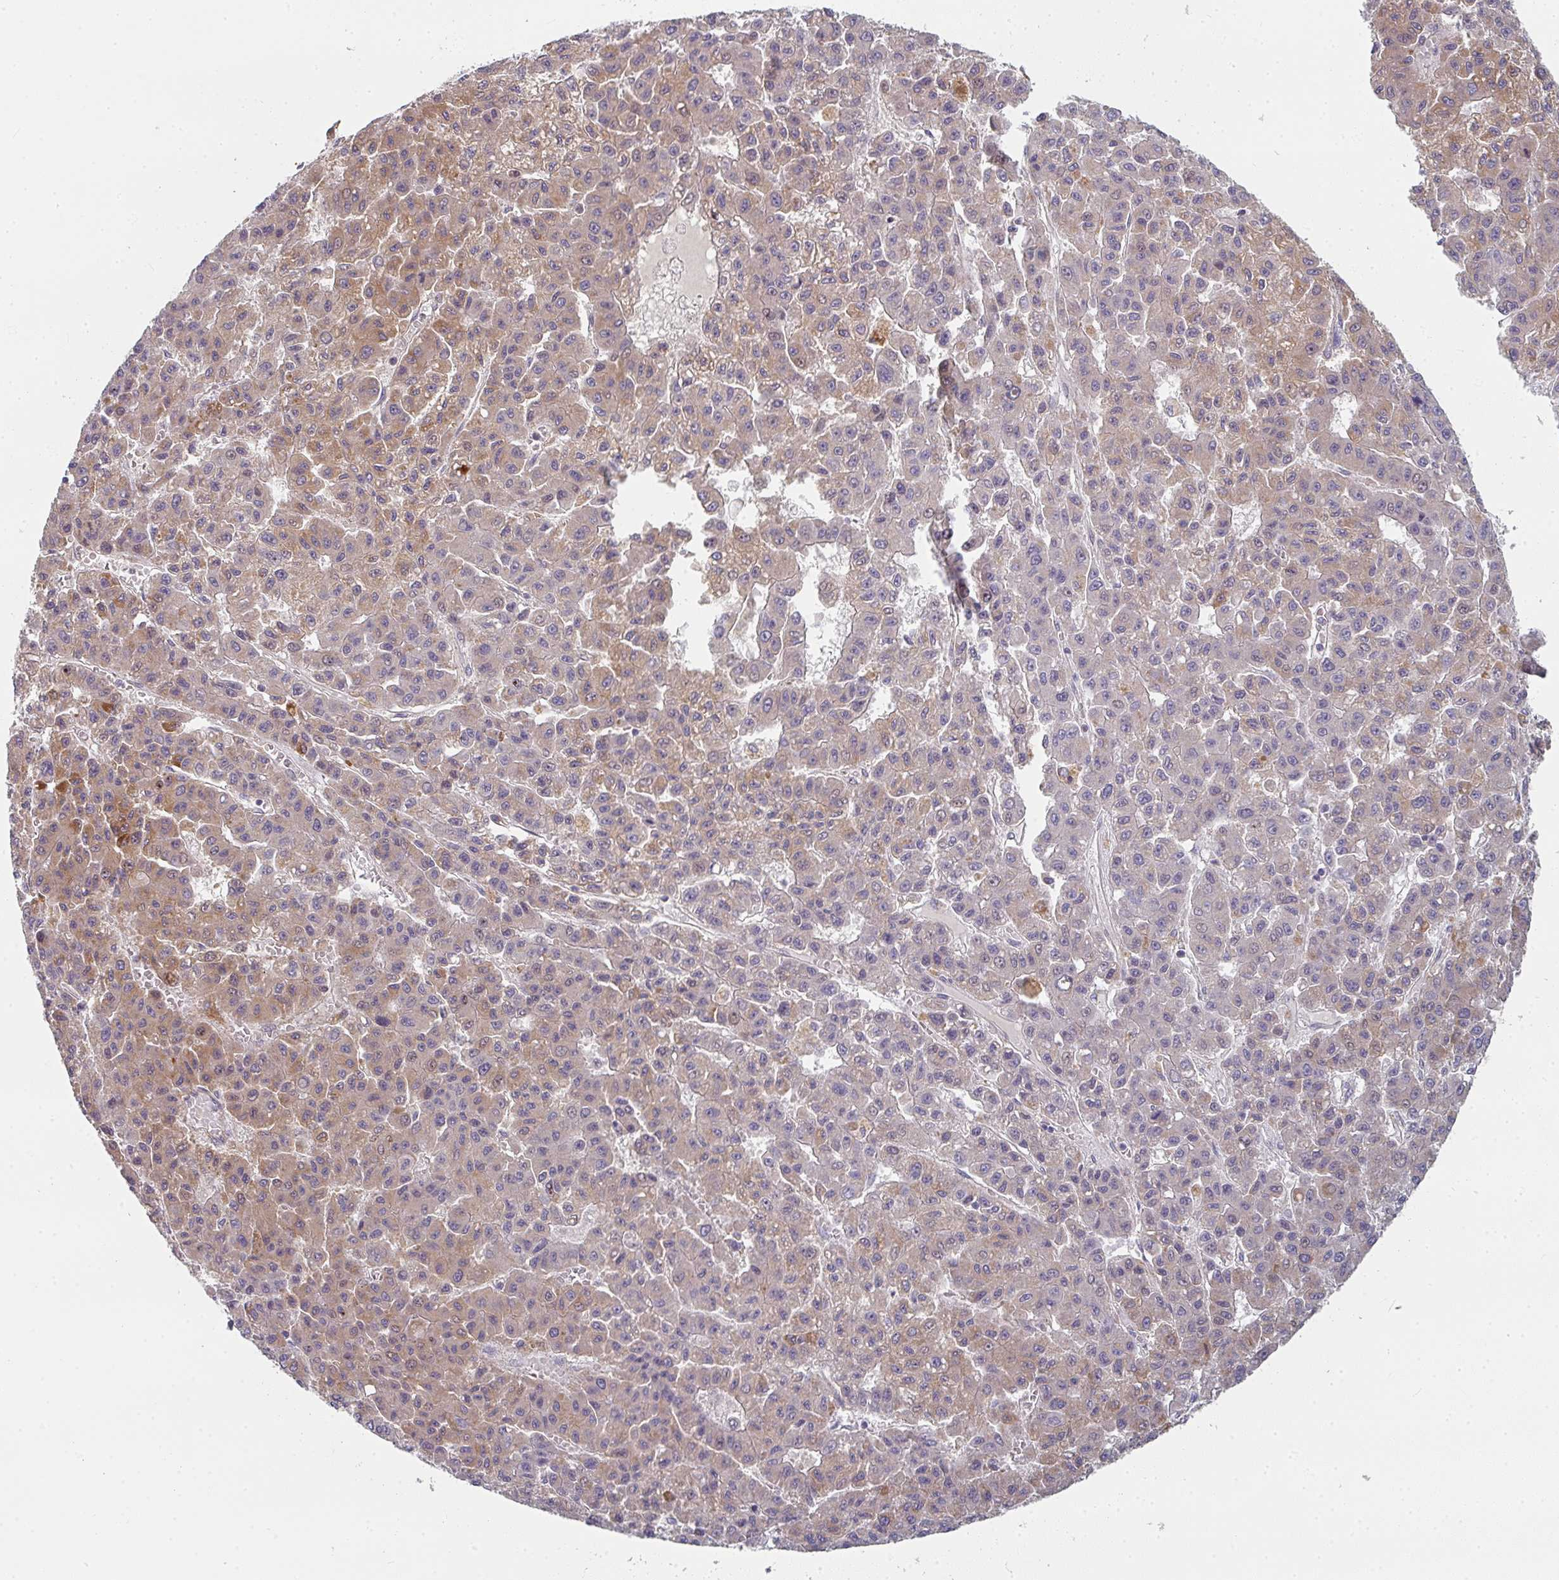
{"staining": {"intensity": "moderate", "quantity": ">75%", "location": "cytoplasmic/membranous,nuclear"}, "tissue": "liver cancer", "cell_type": "Tumor cells", "image_type": "cancer", "snomed": [{"axis": "morphology", "description": "Carcinoma, Hepatocellular, NOS"}, {"axis": "topography", "description": "Liver"}], "caption": "This photomicrograph demonstrates immunohistochemistry (IHC) staining of liver cancer, with medium moderate cytoplasmic/membranous and nuclear expression in about >75% of tumor cells.", "gene": "RHEBL1", "patient": {"sex": "male", "age": 70}}